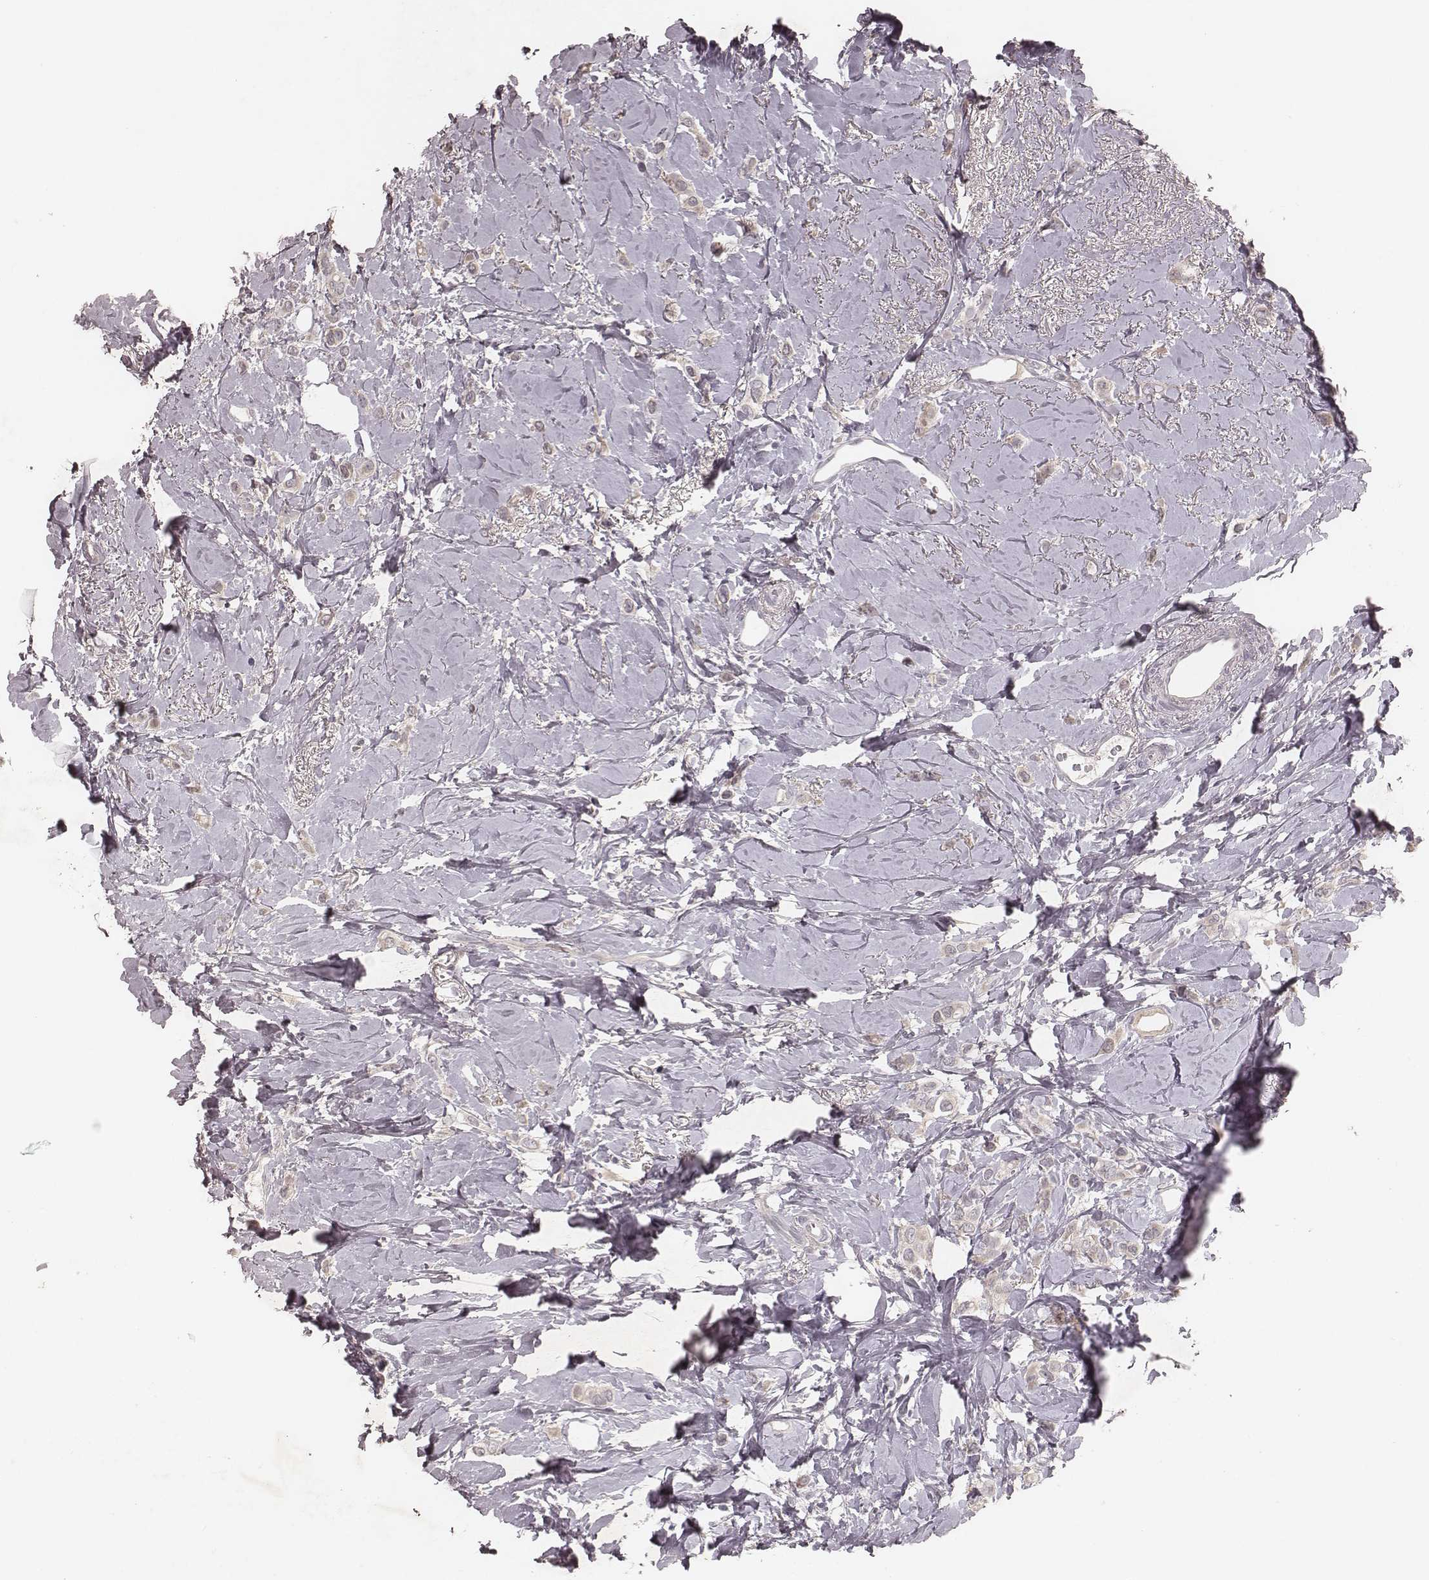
{"staining": {"intensity": "negative", "quantity": "none", "location": "none"}, "tissue": "breast cancer", "cell_type": "Tumor cells", "image_type": "cancer", "snomed": [{"axis": "morphology", "description": "Lobular carcinoma"}, {"axis": "topography", "description": "Breast"}], "caption": "The micrograph demonstrates no significant expression in tumor cells of breast cancer (lobular carcinoma).", "gene": "FAM13B", "patient": {"sex": "female", "age": 66}}